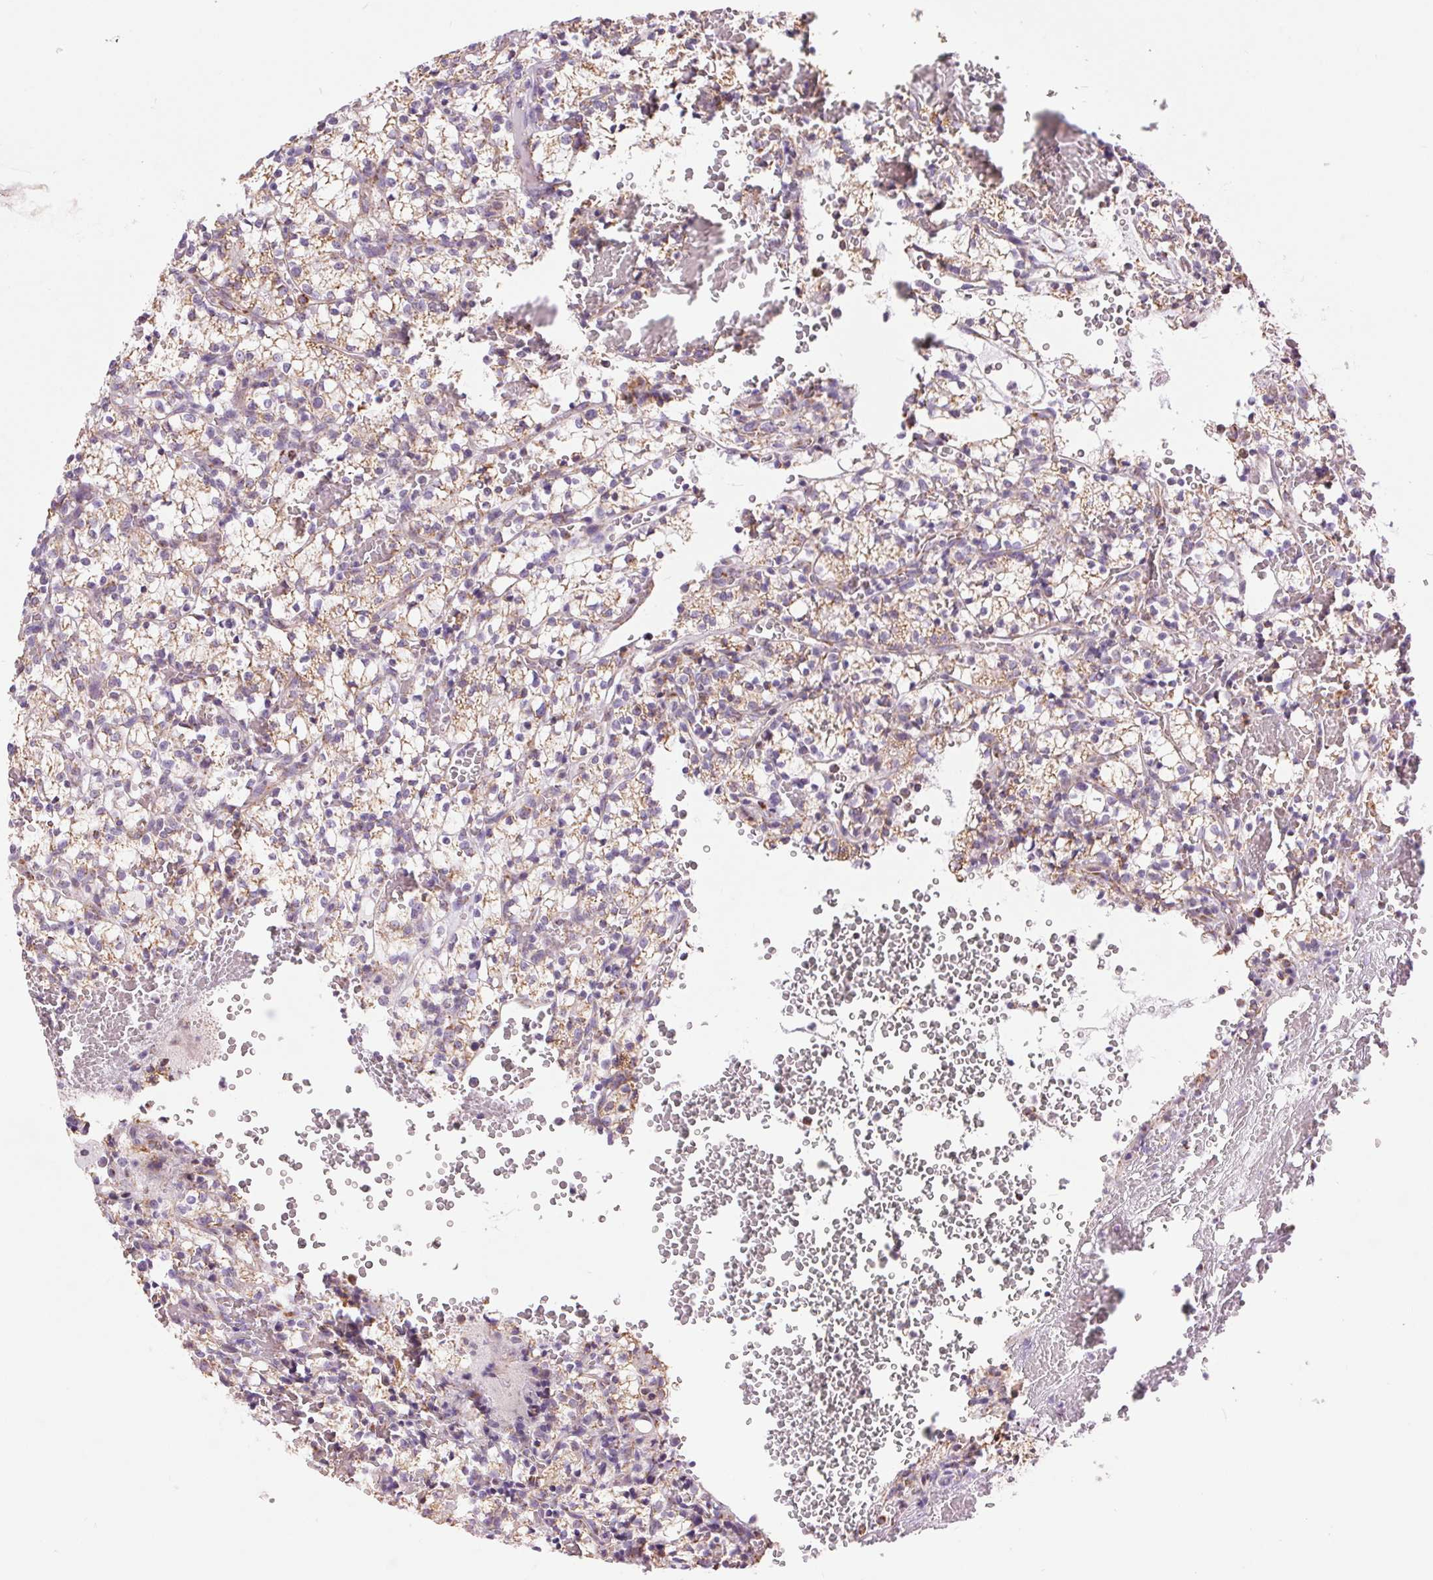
{"staining": {"intensity": "weak", "quantity": ">75%", "location": "cytoplasmic/membranous"}, "tissue": "renal cancer", "cell_type": "Tumor cells", "image_type": "cancer", "snomed": [{"axis": "morphology", "description": "Adenocarcinoma, NOS"}, {"axis": "topography", "description": "Kidney"}], "caption": "Renal cancer (adenocarcinoma) stained with a brown dye displays weak cytoplasmic/membranous positive expression in about >75% of tumor cells.", "gene": "ATP5PB", "patient": {"sex": "female", "age": 69}}